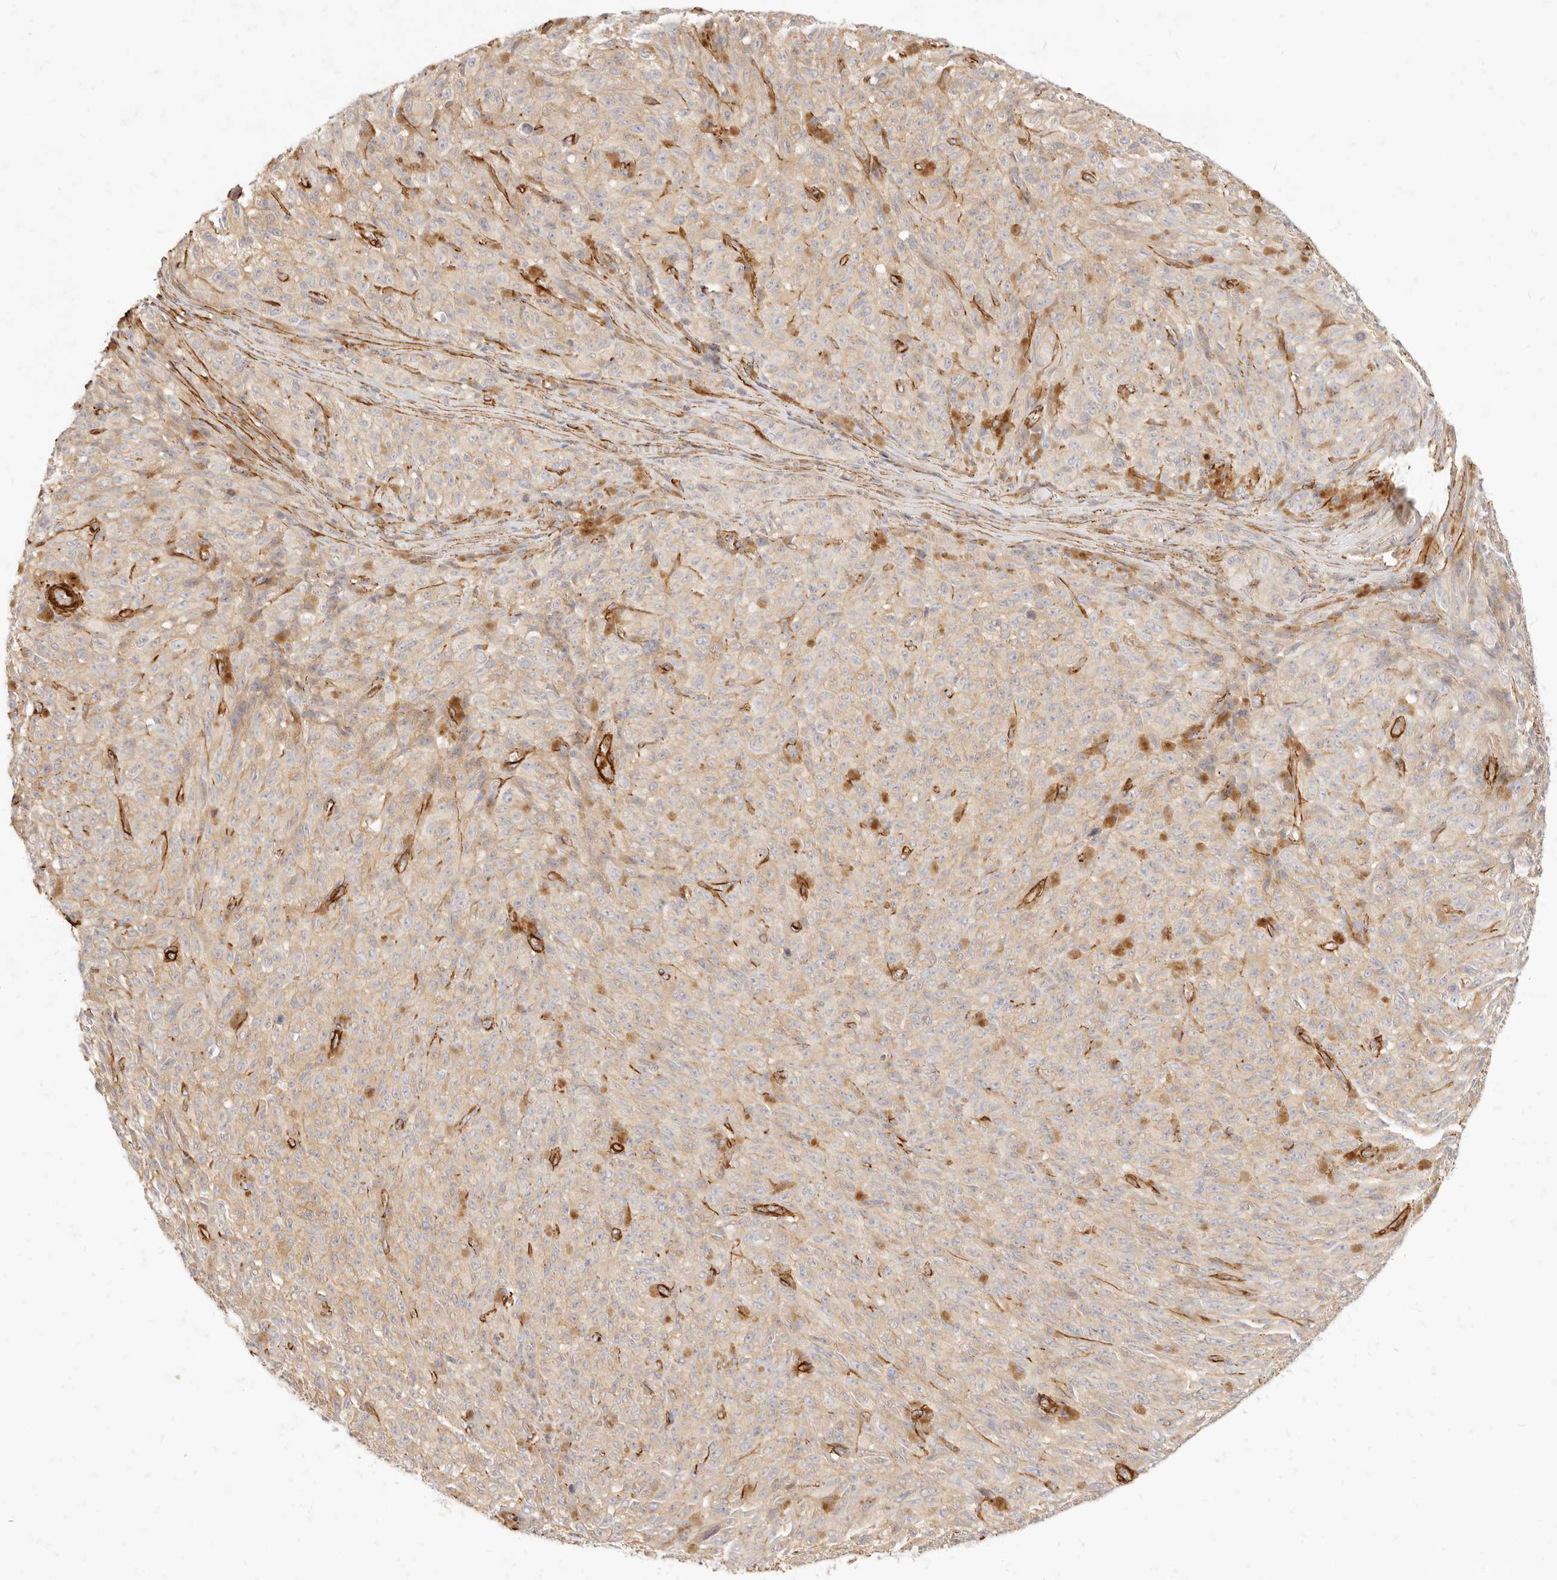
{"staining": {"intensity": "weak", "quantity": "25%-75%", "location": "cytoplasmic/membranous"}, "tissue": "melanoma", "cell_type": "Tumor cells", "image_type": "cancer", "snomed": [{"axis": "morphology", "description": "Malignant melanoma, NOS"}, {"axis": "topography", "description": "Skin"}], "caption": "A histopathology image of melanoma stained for a protein demonstrates weak cytoplasmic/membranous brown staining in tumor cells. The staining was performed using DAB to visualize the protein expression in brown, while the nuclei were stained in blue with hematoxylin (Magnification: 20x).", "gene": "TMTC2", "patient": {"sex": "female", "age": 82}}